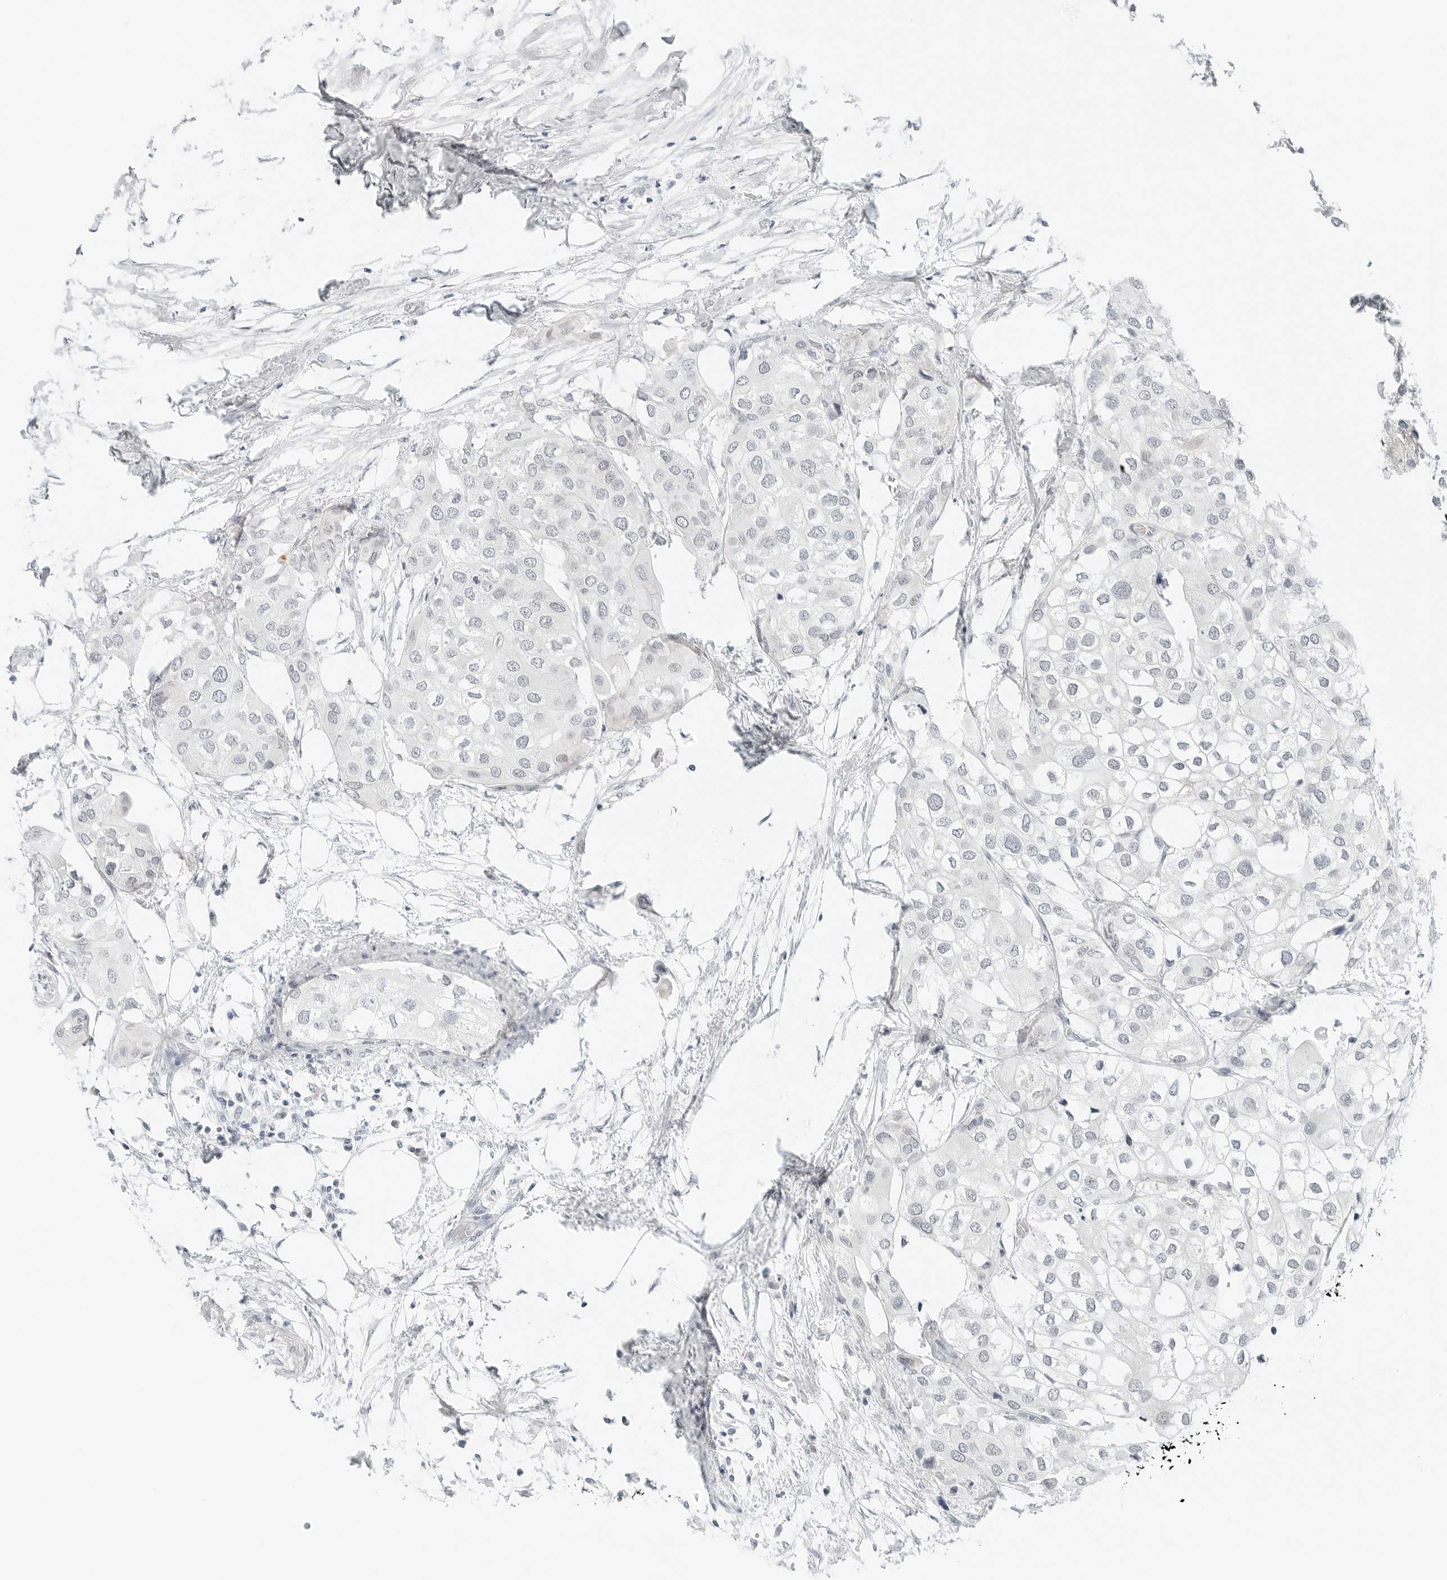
{"staining": {"intensity": "negative", "quantity": "none", "location": "none"}, "tissue": "urothelial cancer", "cell_type": "Tumor cells", "image_type": "cancer", "snomed": [{"axis": "morphology", "description": "Urothelial carcinoma, High grade"}, {"axis": "topography", "description": "Urinary bladder"}], "caption": "The photomicrograph shows no significant positivity in tumor cells of high-grade urothelial carcinoma.", "gene": "CCSAP", "patient": {"sex": "male", "age": 64}}